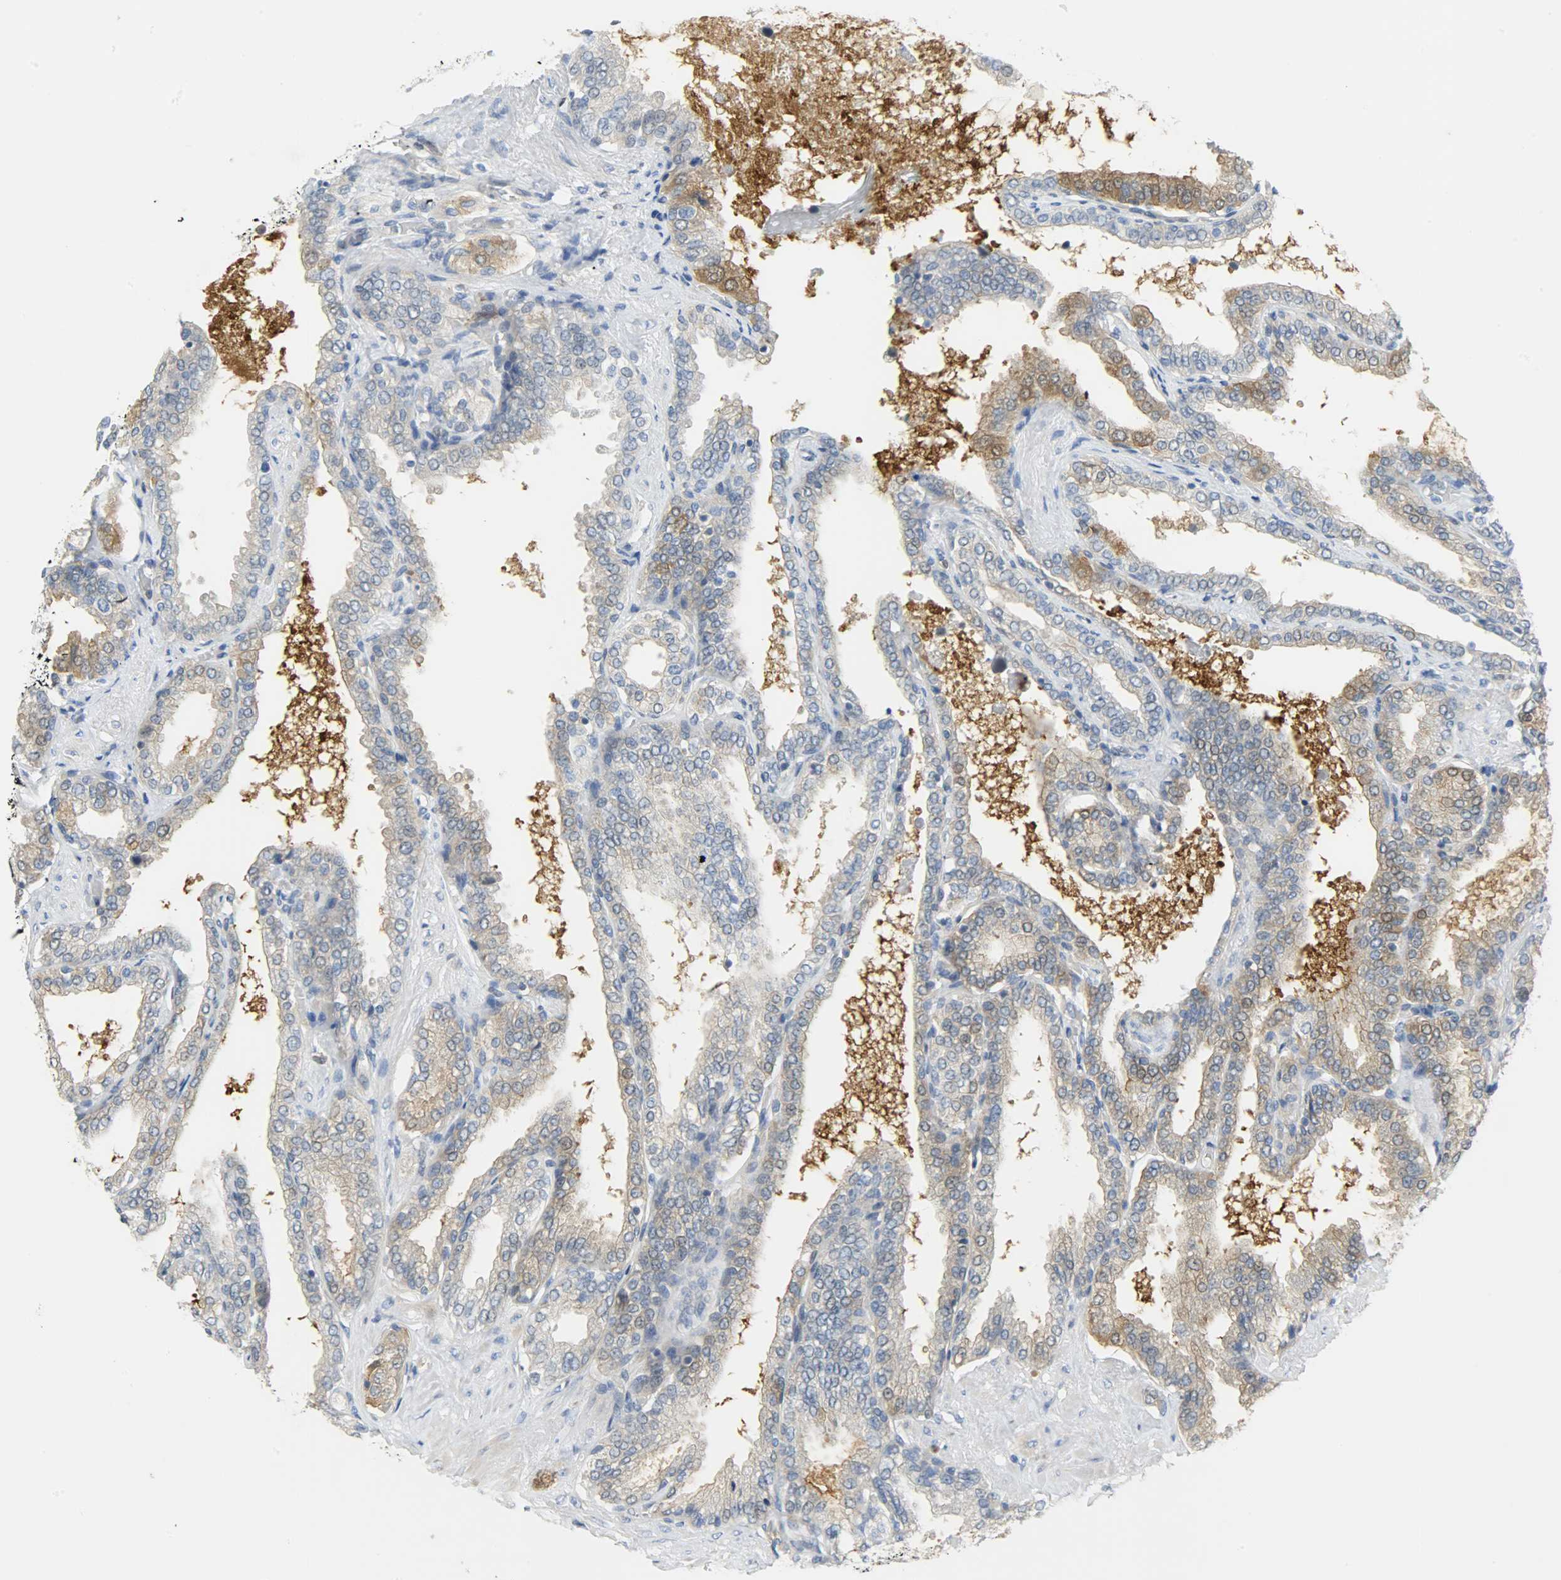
{"staining": {"intensity": "moderate", "quantity": "<25%", "location": "cytoplasmic/membranous,nuclear"}, "tissue": "seminal vesicle", "cell_type": "Glandular cells", "image_type": "normal", "snomed": [{"axis": "morphology", "description": "Normal tissue, NOS"}, {"axis": "topography", "description": "Seminal veicle"}], "caption": "A high-resolution histopathology image shows immunohistochemistry (IHC) staining of normal seminal vesicle, which shows moderate cytoplasmic/membranous,nuclear positivity in approximately <25% of glandular cells. Ihc stains the protein in brown and the nuclei are stained blue.", "gene": "EIF4EBP1", "patient": {"sex": "male", "age": 46}}